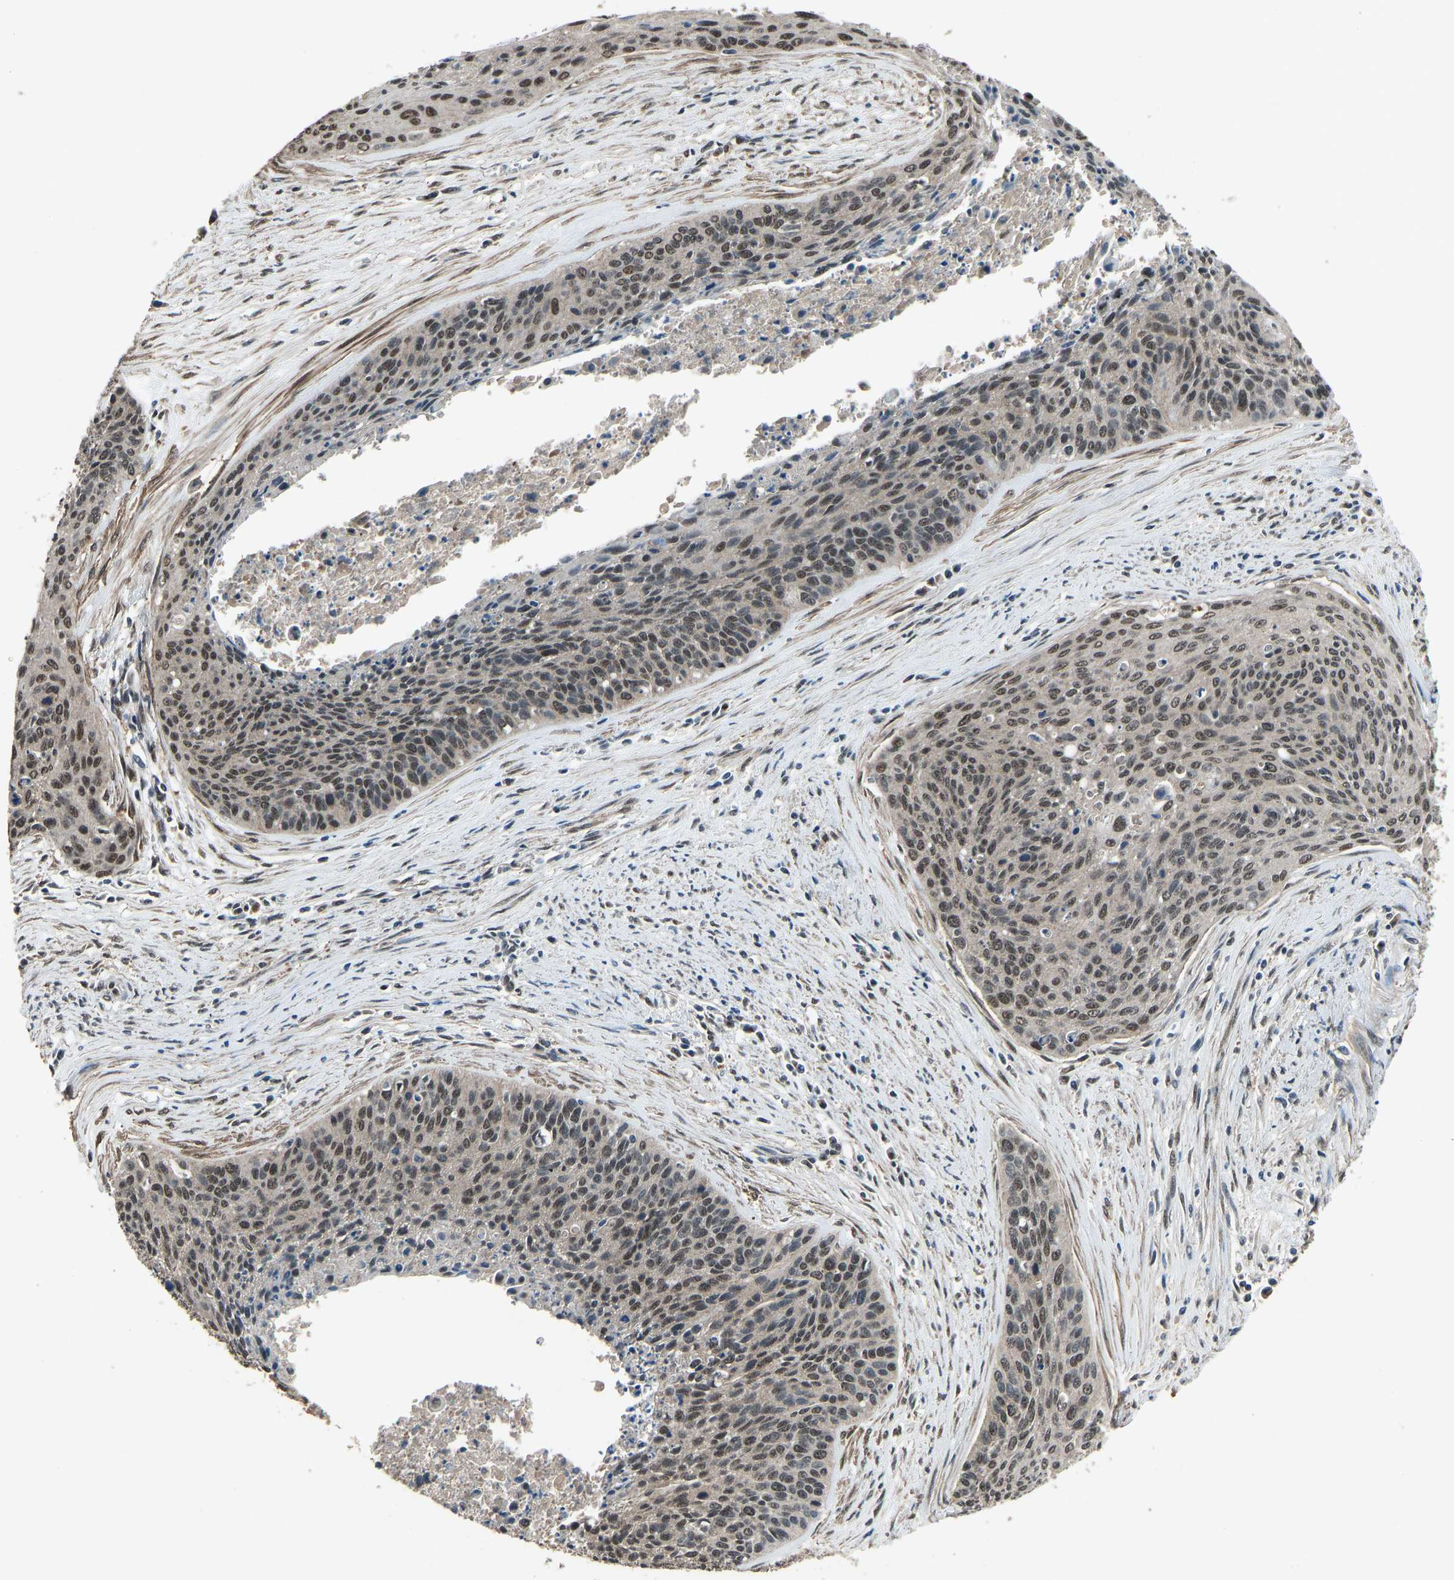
{"staining": {"intensity": "moderate", "quantity": ">75%", "location": "nuclear"}, "tissue": "cervical cancer", "cell_type": "Tumor cells", "image_type": "cancer", "snomed": [{"axis": "morphology", "description": "Squamous cell carcinoma, NOS"}, {"axis": "topography", "description": "Cervix"}], "caption": "Squamous cell carcinoma (cervical) tissue displays moderate nuclear staining in about >75% of tumor cells, visualized by immunohistochemistry.", "gene": "TOX4", "patient": {"sex": "female", "age": 55}}